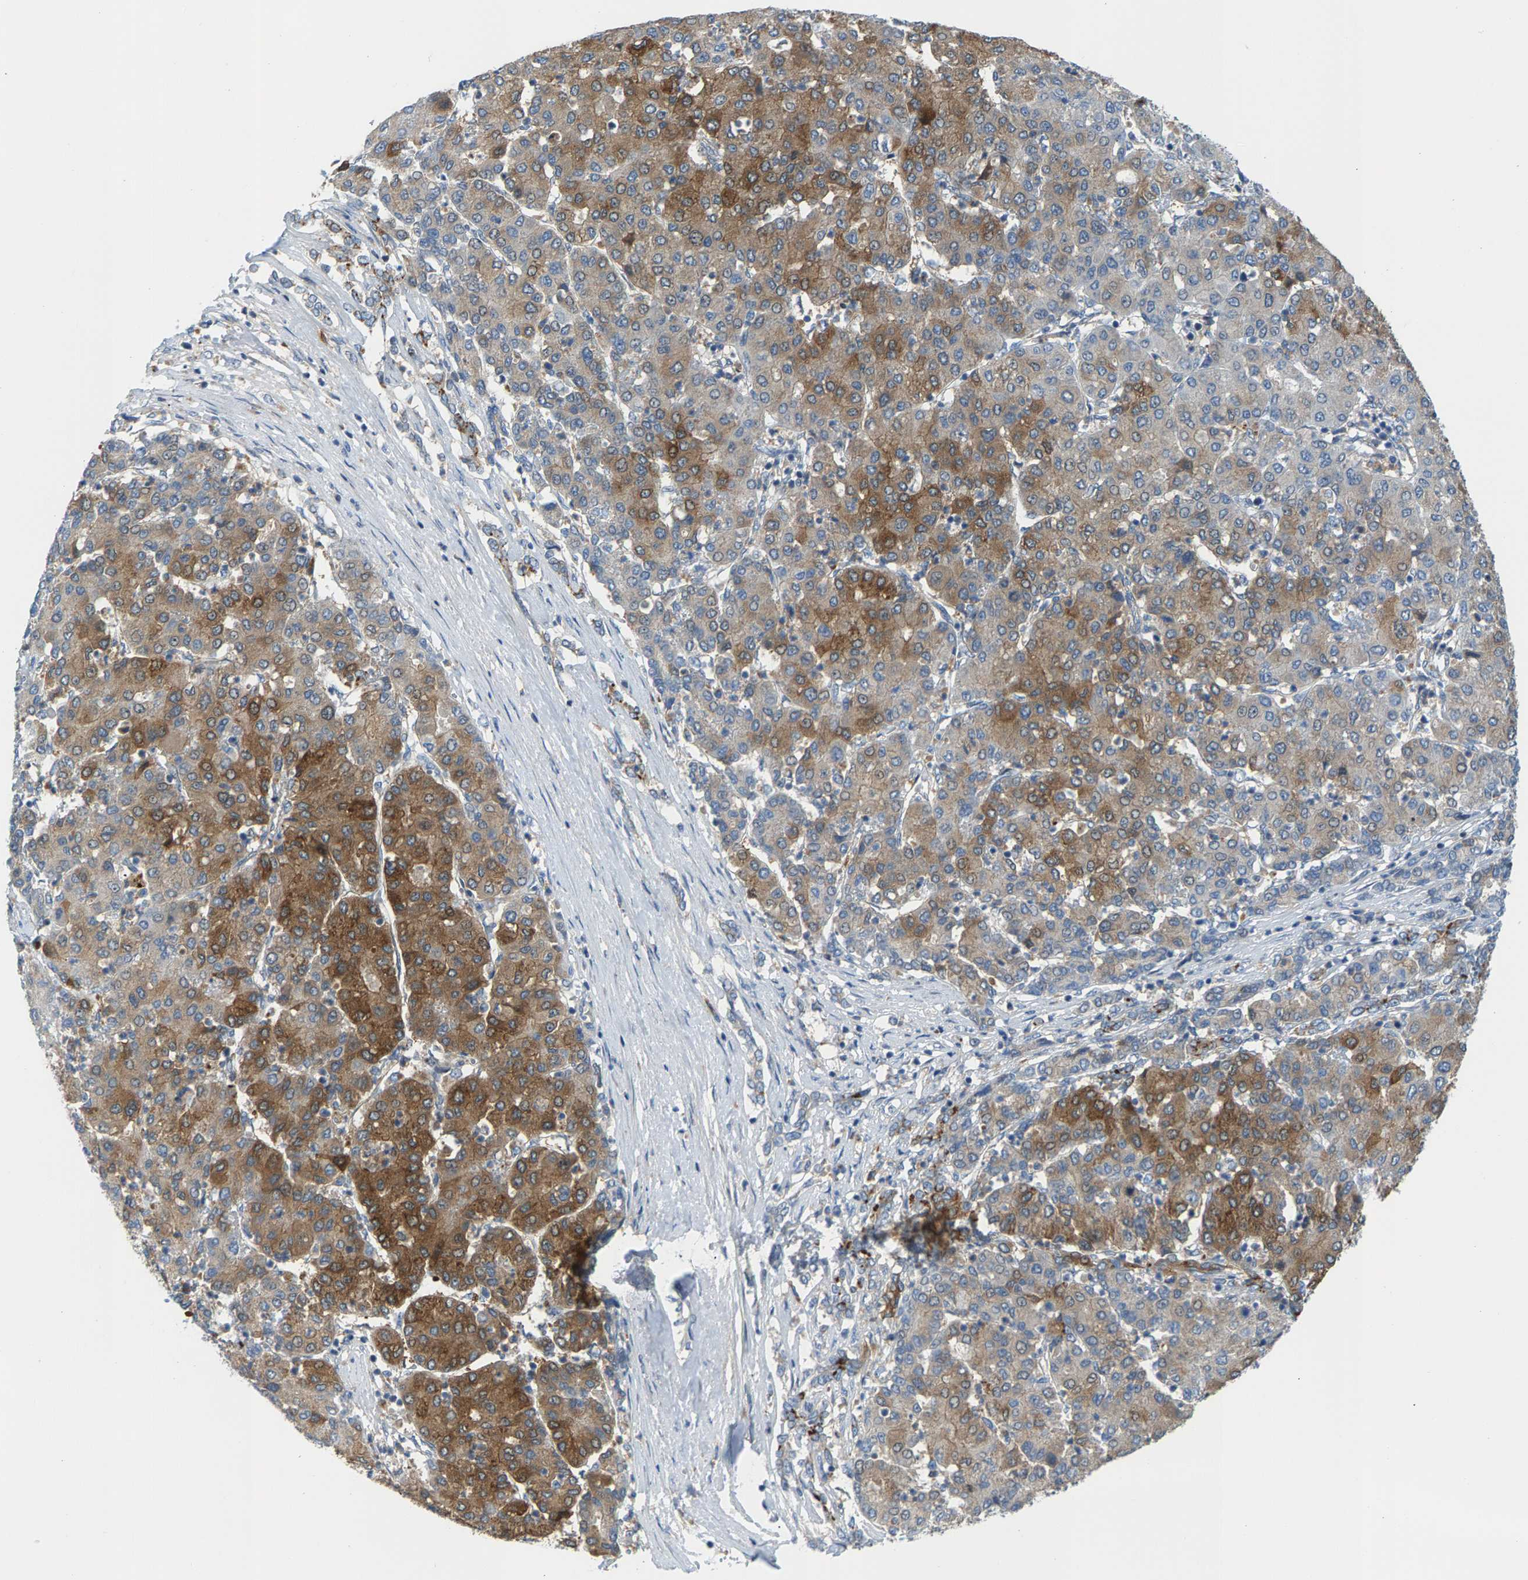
{"staining": {"intensity": "moderate", "quantity": ">75%", "location": "cytoplasmic/membranous"}, "tissue": "liver cancer", "cell_type": "Tumor cells", "image_type": "cancer", "snomed": [{"axis": "morphology", "description": "Carcinoma, Hepatocellular, NOS"}, {"axis": "topography", "description": "Liver"}], "caption": "Immunohistochemical staining of human liver cancer exhibits medium levels of moderate cytoplasmic/membranous protein staining in about >75% of tumor cells. Nuclei are stained in blue.", "gene": "PDCL", "patient": {"sex": "male", "age": 65}}